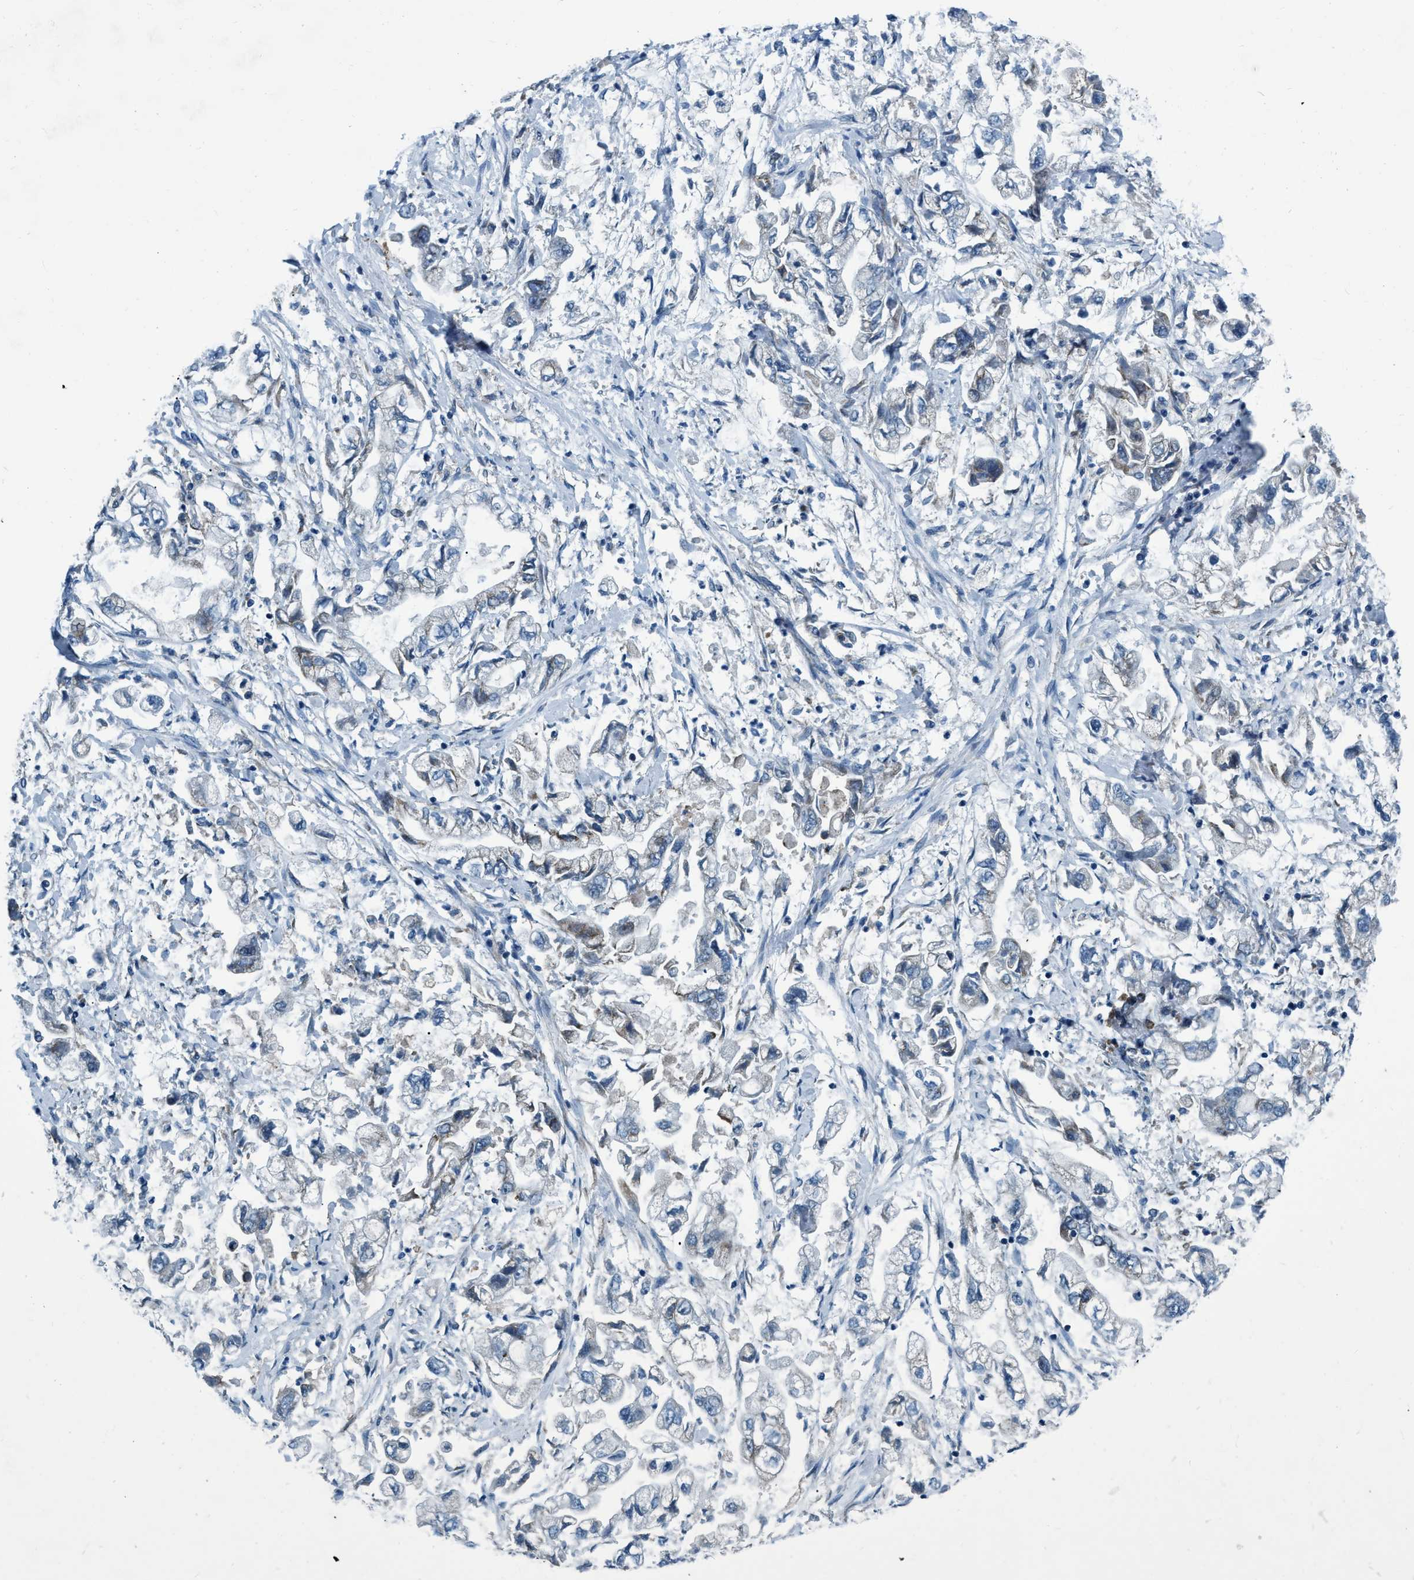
{"staining": {"intensity": "weak", "quantity": "<25%", "location": "cytoplasmic/membranous"}, "tissue": "stomach cancer", "cell_type": "Tumor cells", "image_type": "cancer", "snomed": [{"axis": "morphology", "description": "Normal tissue, NOS"}, {"axis": "morphology", "description": "Adenocarcinoma, NOS"}, {"axis": "topography", "description": "Stomach"}], "caption": "This micrograph is of stomach cancer (adenocarcinoma) stained with immunohistochemistry to label a protein in brown with the nuclei are counter-stained blue. There is no staining in tumor cells. (Brightfield microscopy of DAB IHC at high magnification).", "gene": "ARMC9", "patient": {"sex": "male", "age": 62}}